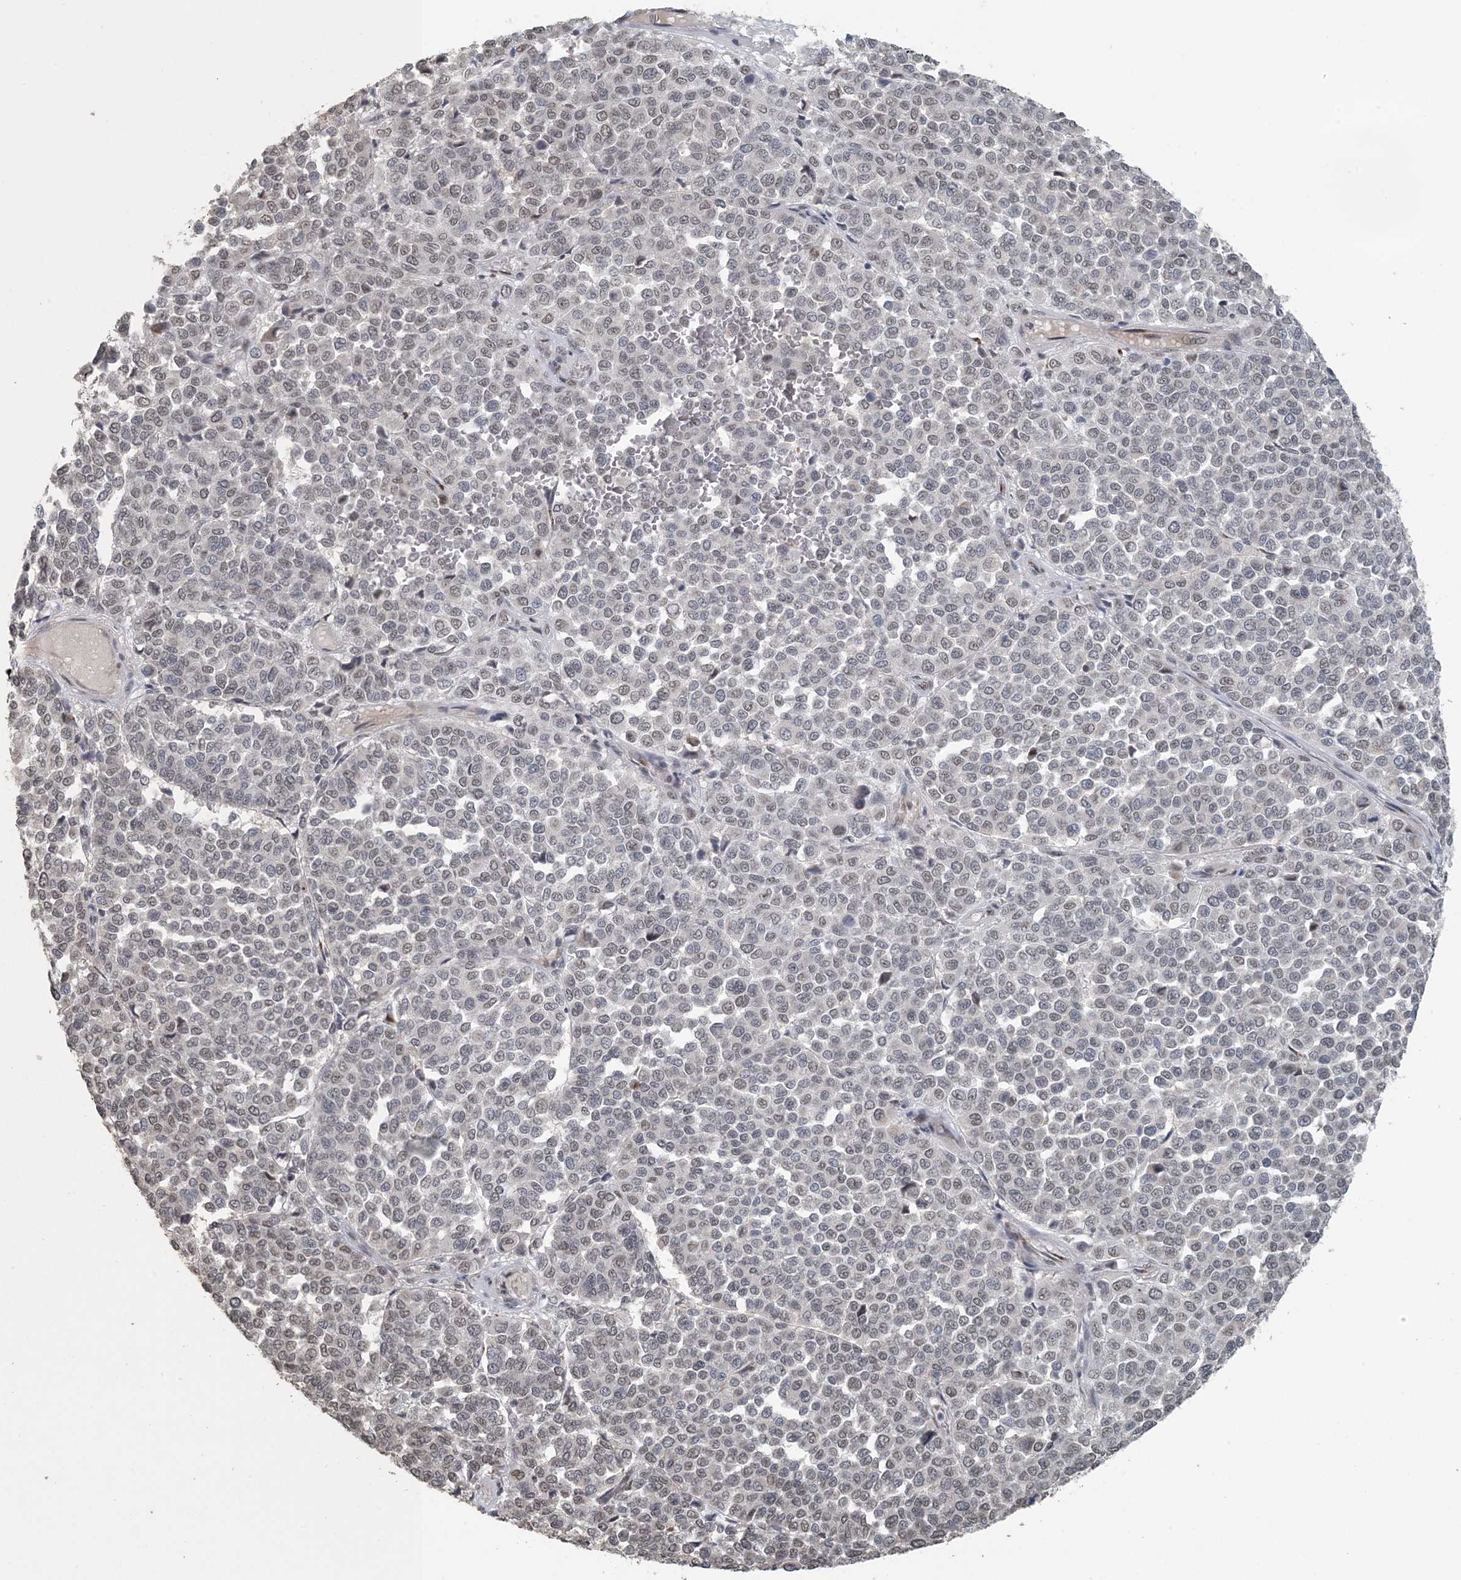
{"staining": {"intensity": "weak", "quantity": "<25%", "location": "nuclear"}, "tissue": "melanoma", "cell_type": "Tumor cells", "image_type": "cancer", "snomed": [{"axis": "morphology", "description": "Malignant melanoma, Metastatic site"}, {"axis": "topography", "description": "Pancreas"}], "caption": "Protein analysis of malignant melanoma (metastatic site) demonstrates no significant positivity in tumor cells.", "gene": "MBD2", "patient": {"sex": "female", "age": 30}}